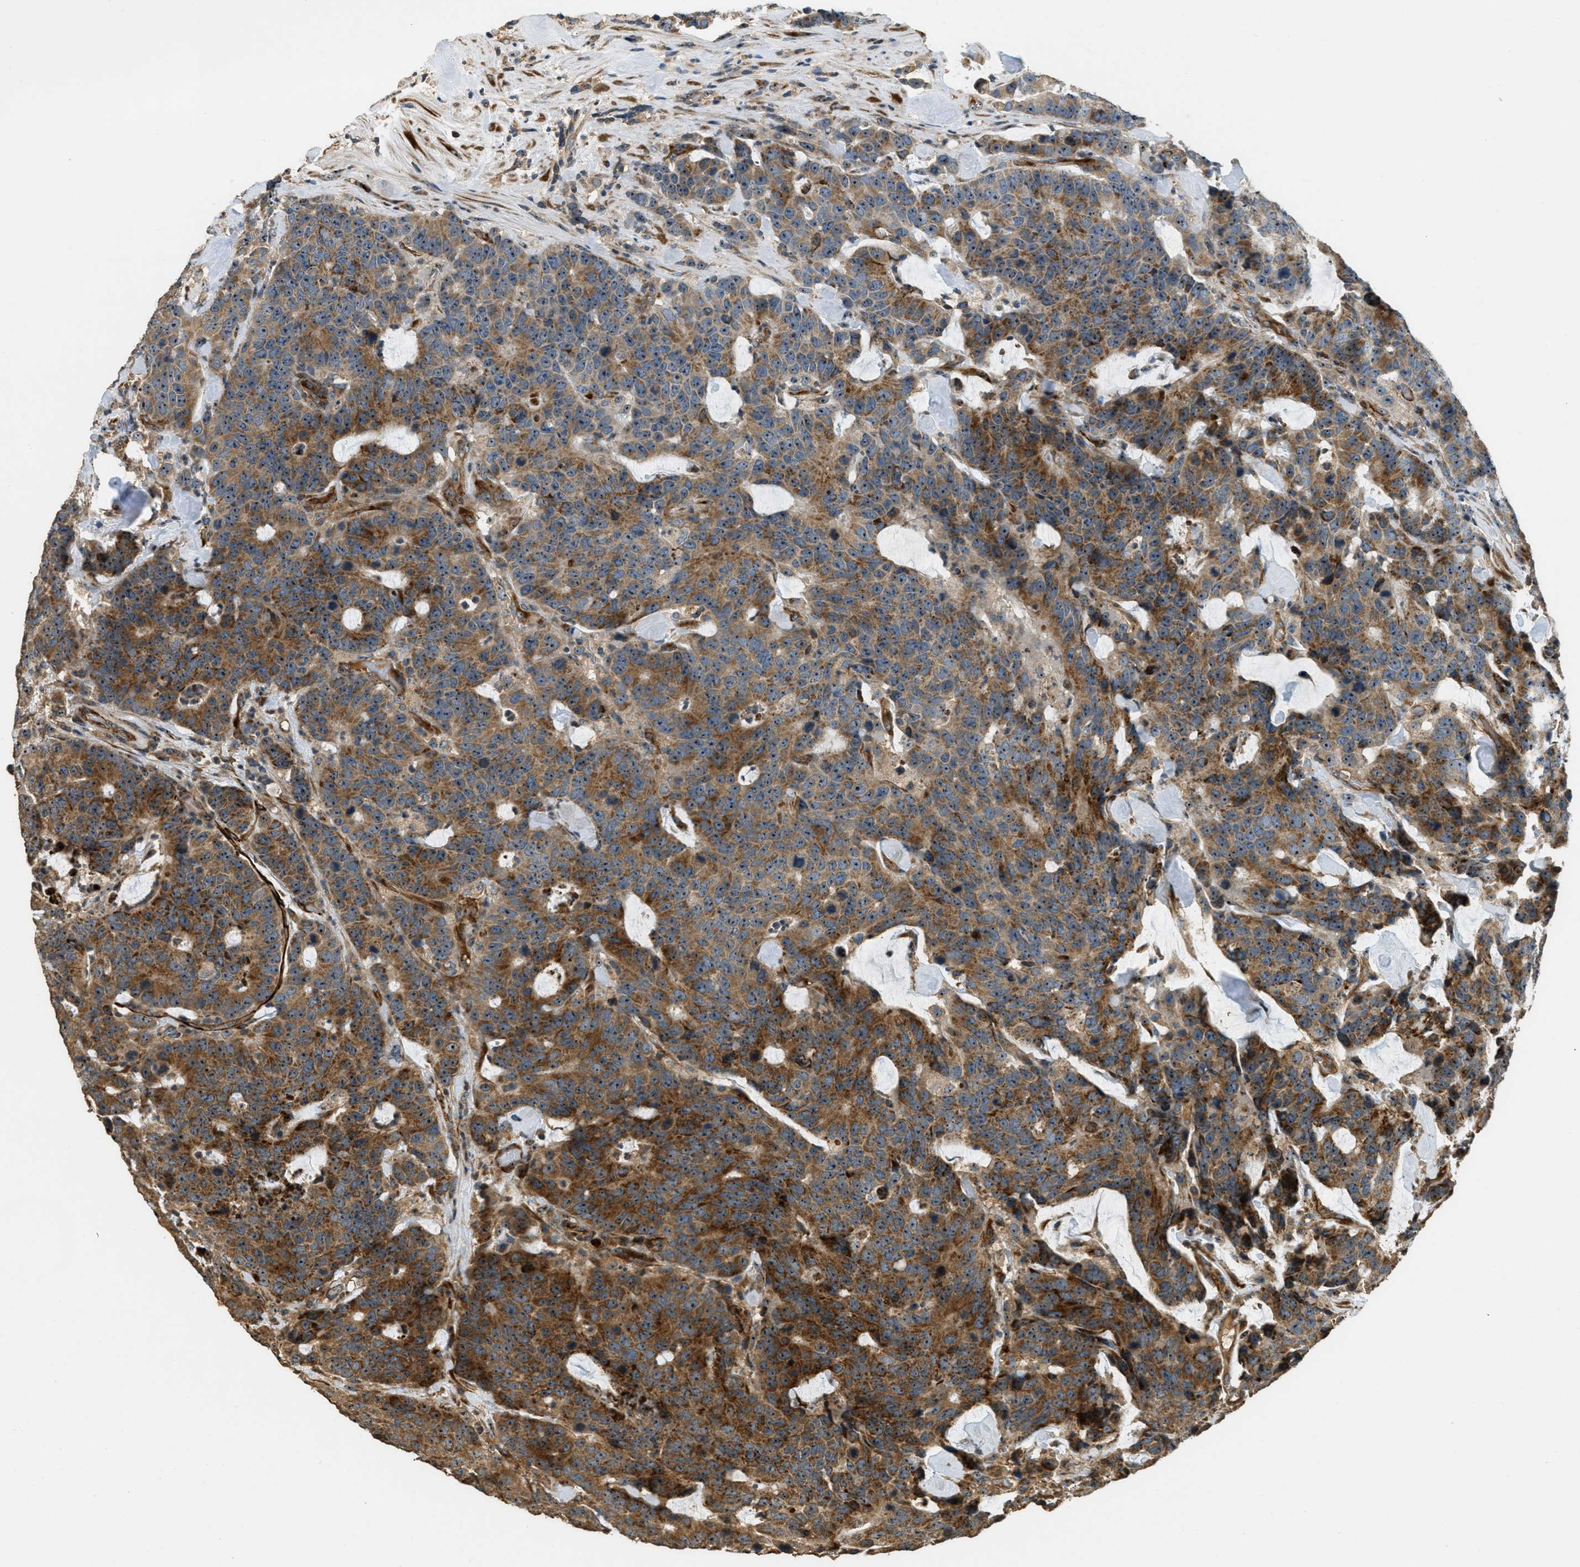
{"staining": {"intensity": "strong", "quantity": "25%-75%", "location": "cytoplasmic/membranous,nuclear"}, "tissue": "colorectal cancer", "cell_type": "Tumor cells", "image_type": "cancer", "snomed": [{"axis": "morphology", "description": "Adenocarcinoma, NOS"}, {"axis": "topography", "description": "Colon"}], "caption": "A high amount of strong cytoplasmic/membranous and nuclear positivity is present in approximately 25%-75% of tumor cells in colorectal cancer (adenocarcinoma) tissue.", "gene": "LRP12", "patient": {"sex": "female", "age": 86}}